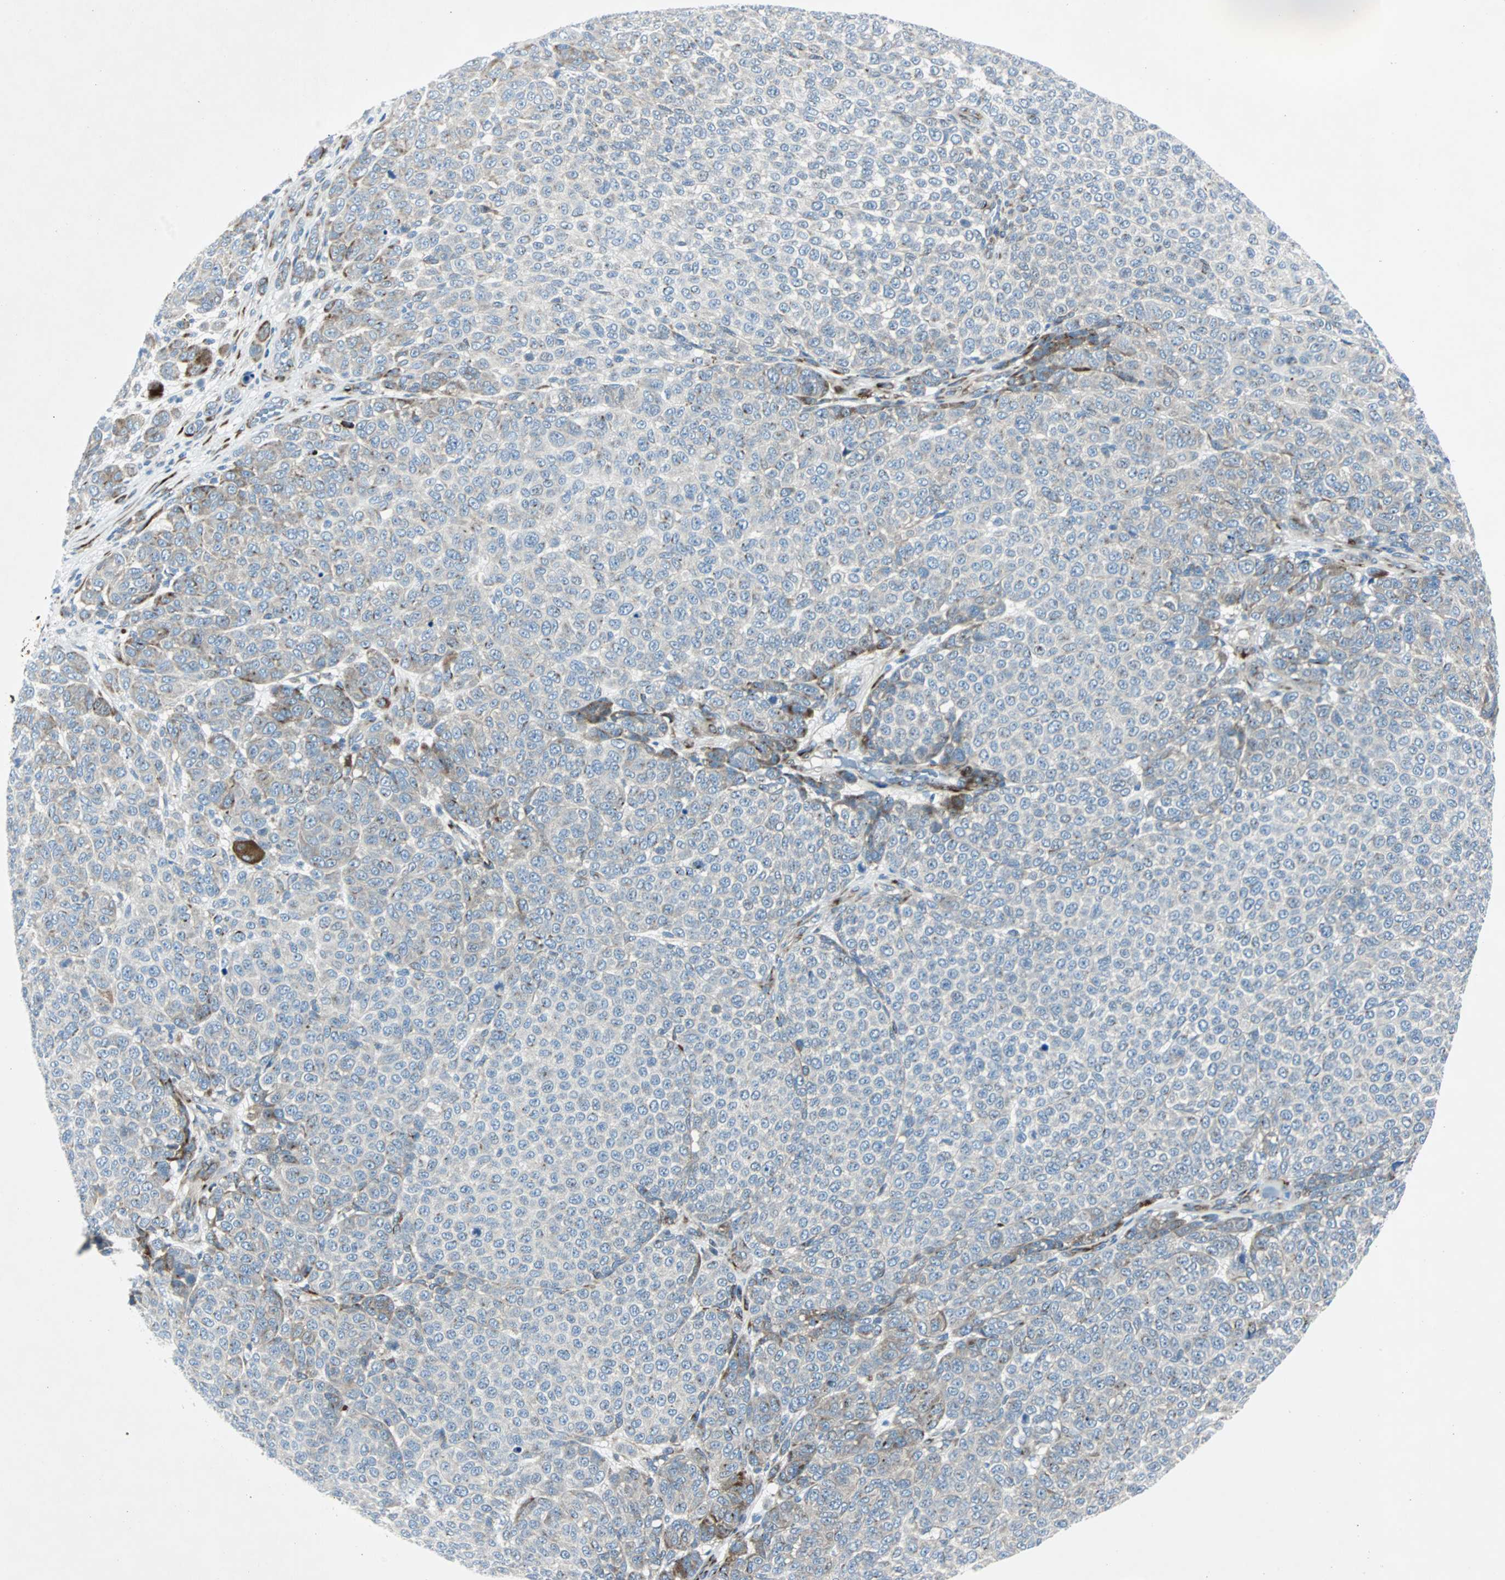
{"staining": {"intensity": "weak", "quantity": ">75%", "location": "cytoplasmic/membranous"}, "tissue": "melanoma", "cell_type": "Tumor cells", "image_type": "cancer", "snomed": [{"axis": "morphology", "description": "Malignant melanoma, NOS"}, {"axis": "topography", "description": "Skin"}], "caption": "IHC photomicrograph of neoplastic tissue: human melanoma stained using immunohistochemistry (IHC) shows low levels of weak protein expression localized specifically in the cytoplasmic/membranous of tumor cells, appearing as a cytoplasmic/membranous brown color.", "gene": "BBC3", "patient": {"sex": "male", "age": 59}}